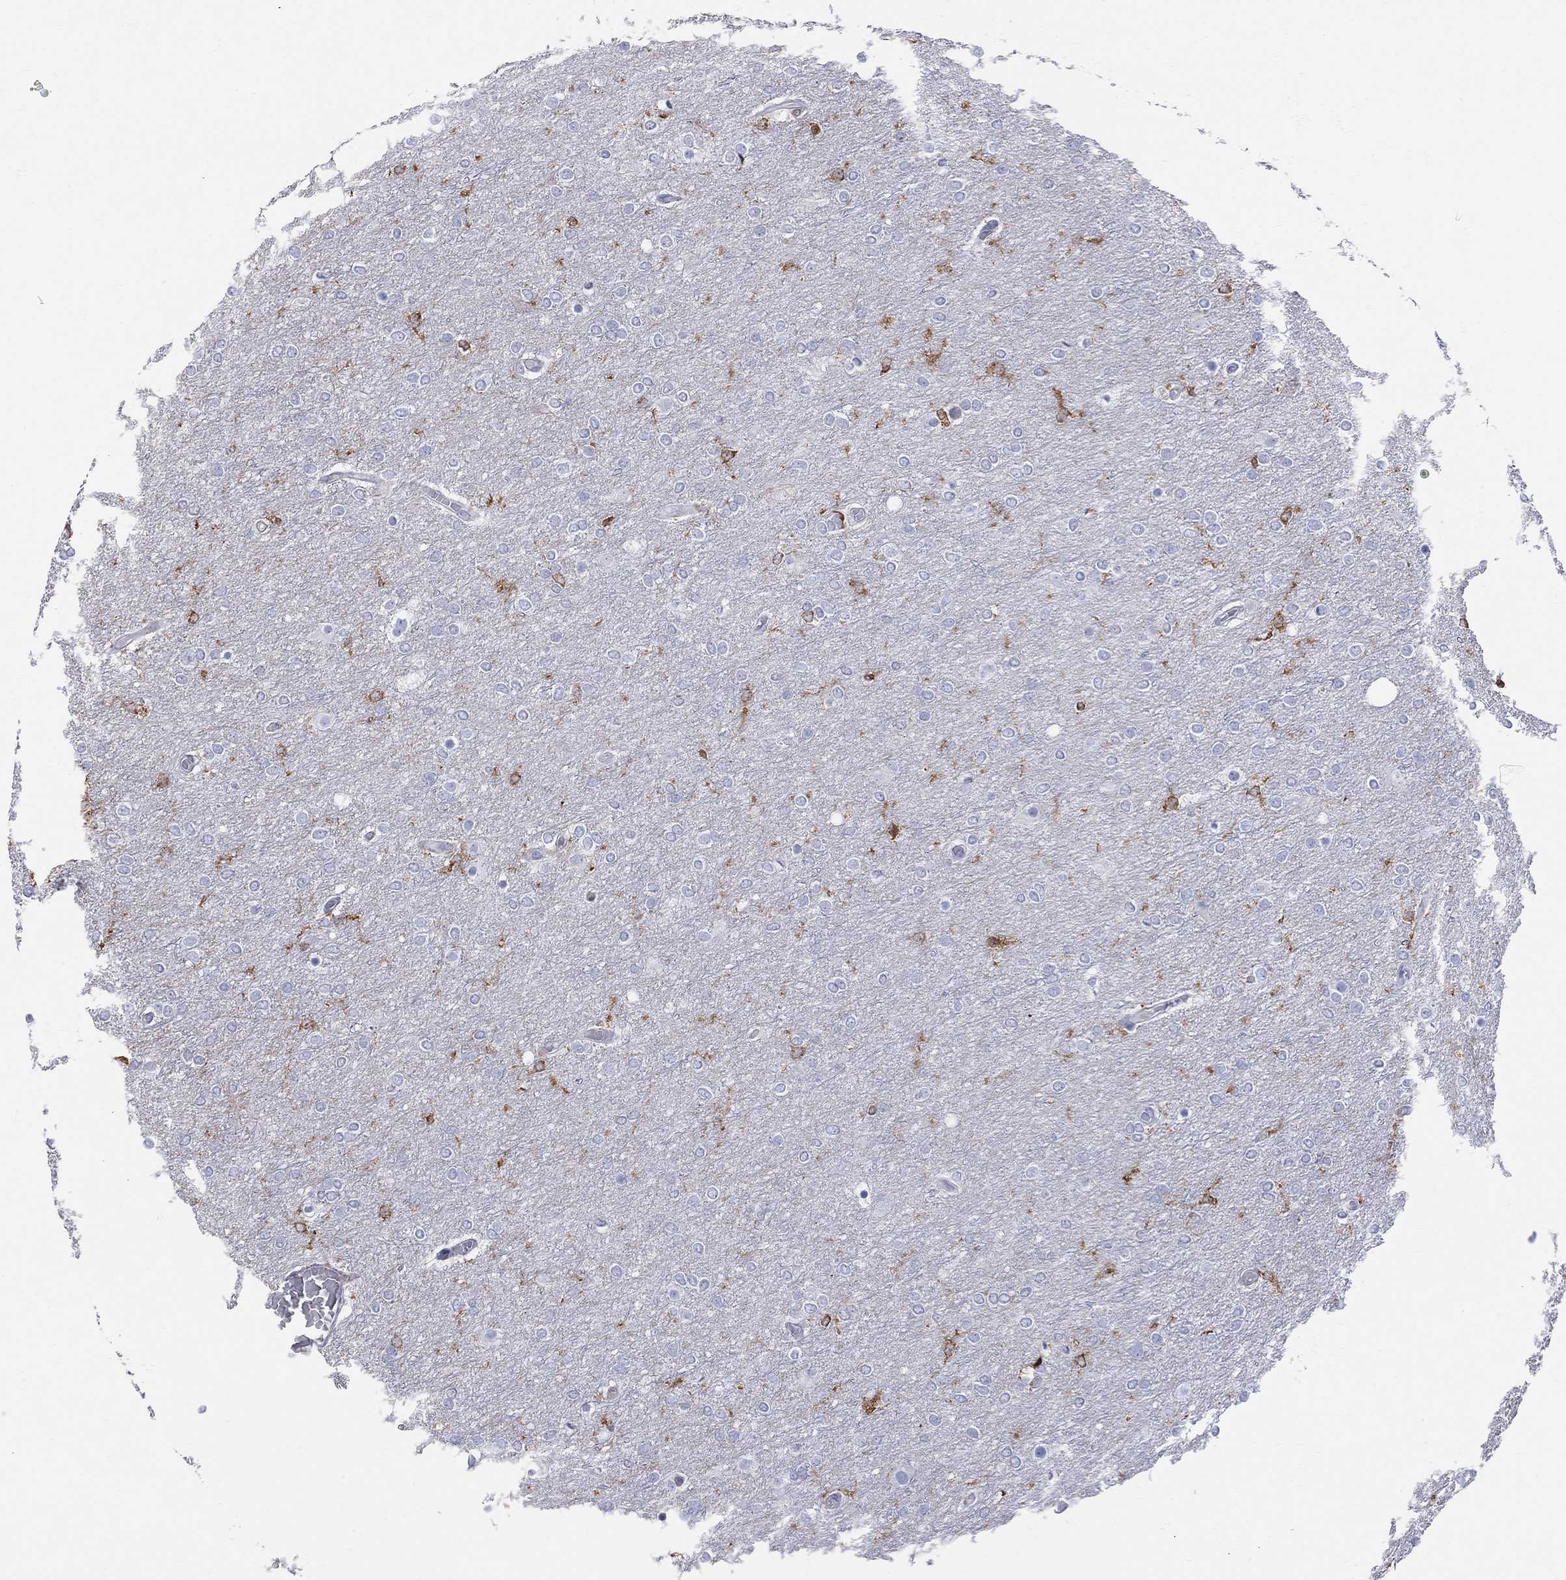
{"staining": {"intensity": "negative", "quantity": "none", "location": "none"}, "tissue": "glioma", "cell_type": "Tumor cells", "image_type": "cancer", "snomed": [{"axis": "morphology", "description": "Glioma, malignant, High grade"}, {"axis": "topography", "description": "Brain"}], "caption": "An immunohistochemistry image of malignant glioma (high-grade) is shown. There is no staining in tumor cells of malignant glioma (high-grade).", "gene": "ABI3", "patient": {"sex": "female", "age": 61}}